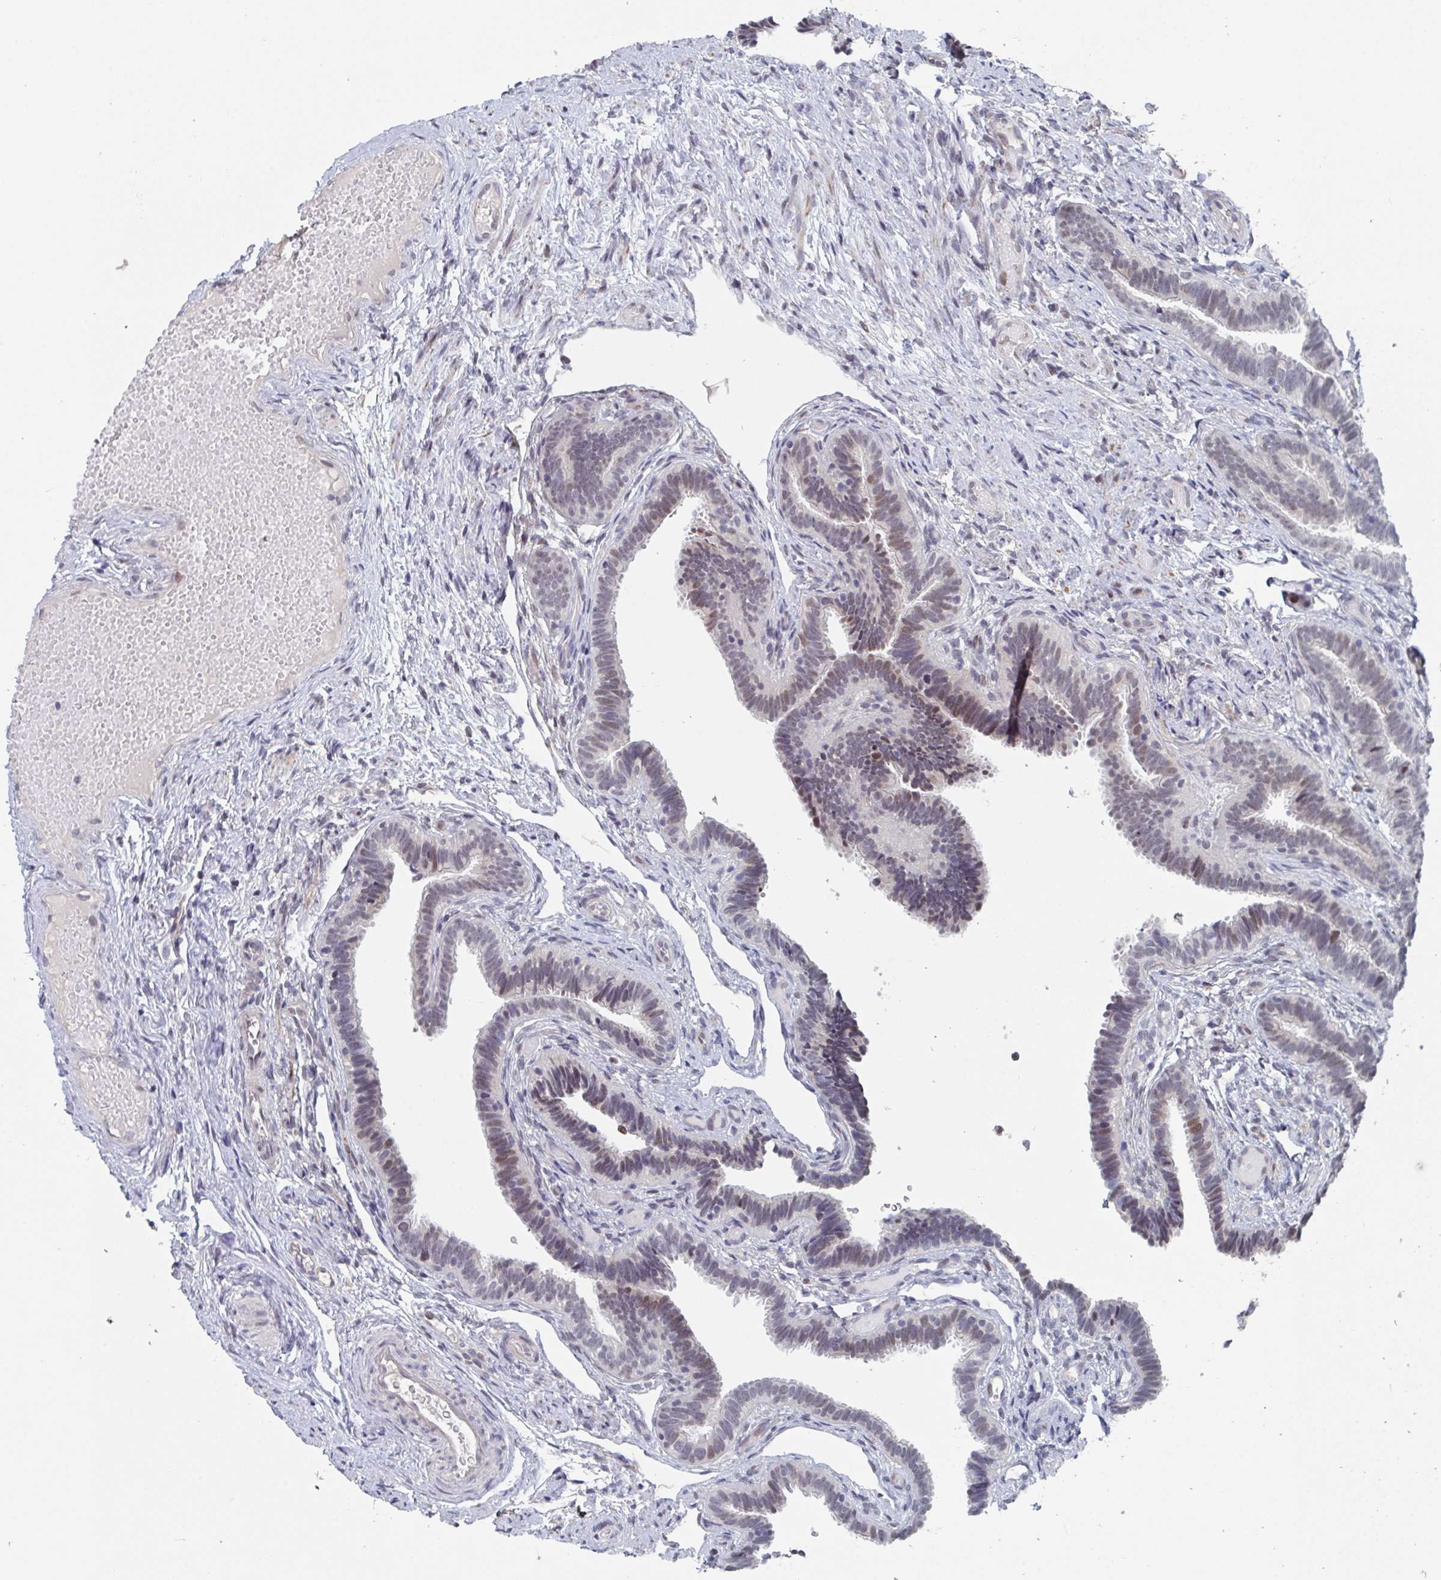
{"staining": {"intensity": "moderate", "quantity": "<25%", "location": "nuclear"}, "tissue": "fallopian tube", "cell_type": "Glandular cells", "image_type": "normal", "snomed": [{"axis": "morphology", "description": "Normal tissue, NOS"}, {"axis": "topography", "description": "Fallopian tube"}], "caption": "Normal fallopian tube demonstrates moderate nuclear staining in about <25% of glandular cells, visualized by immunohistochemistry.", "gene": "RNF212", "patient": {"sex": "female", "age": 37}}